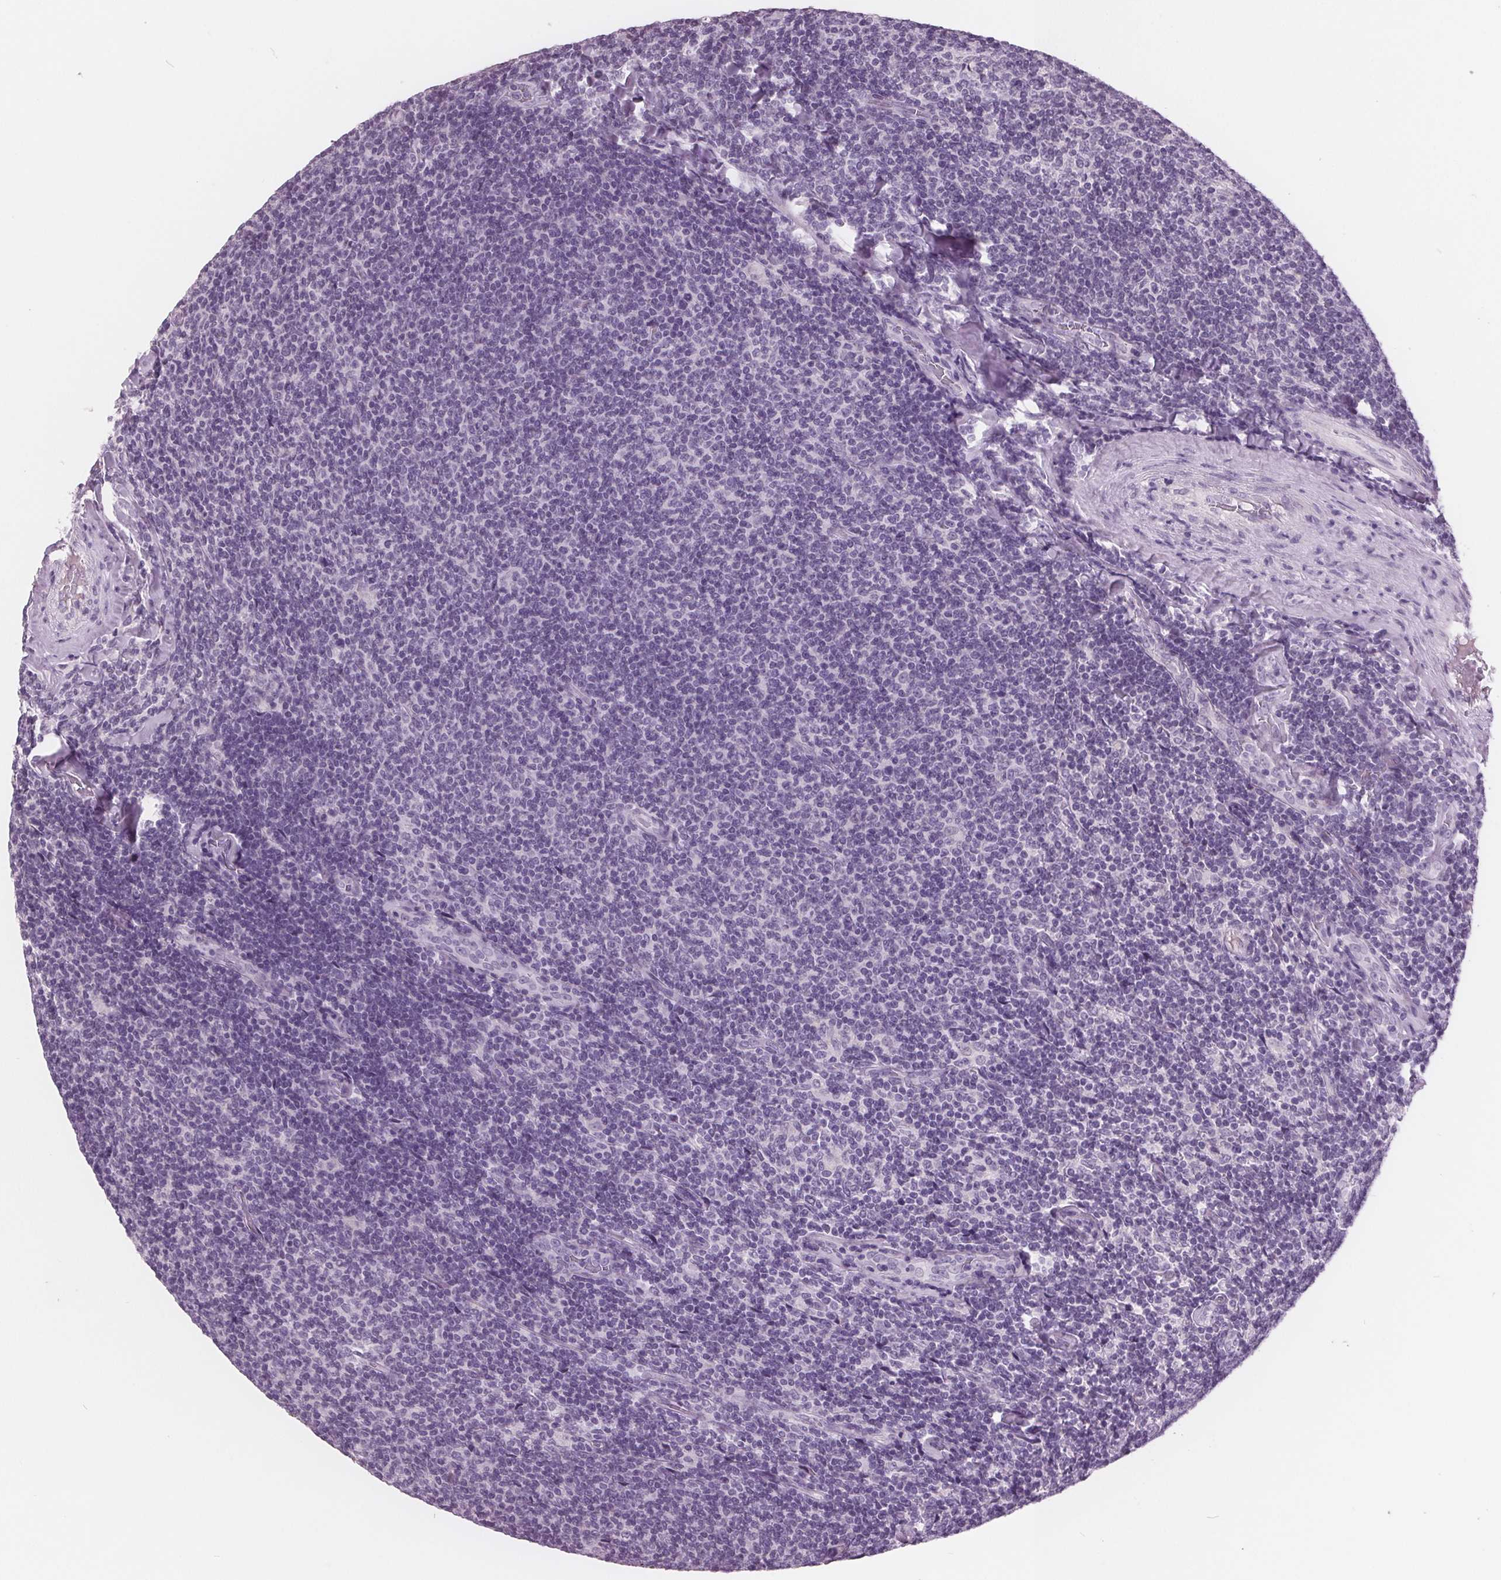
{"staining": {"intensity": "negative", "quantity": "none", "location": "none"}, "tissue": "lymphoma", "cell_type": "Tumor cells", "image_type": "cancer", "snomed": [{"axis": "morphology", "description": "Malignant lymphoma, non-Hodgkin's type, Low grade"}, {"axis": "topography", "description": "Lymph node"}], "caption": "High power microscopy photomicrograph of an immunohistochemistry (IHC) image of lymphoma, revealing no significant staining in tumor cells.", "gene": "AMBP", "patient": {"sex": "male", "age": 52}}